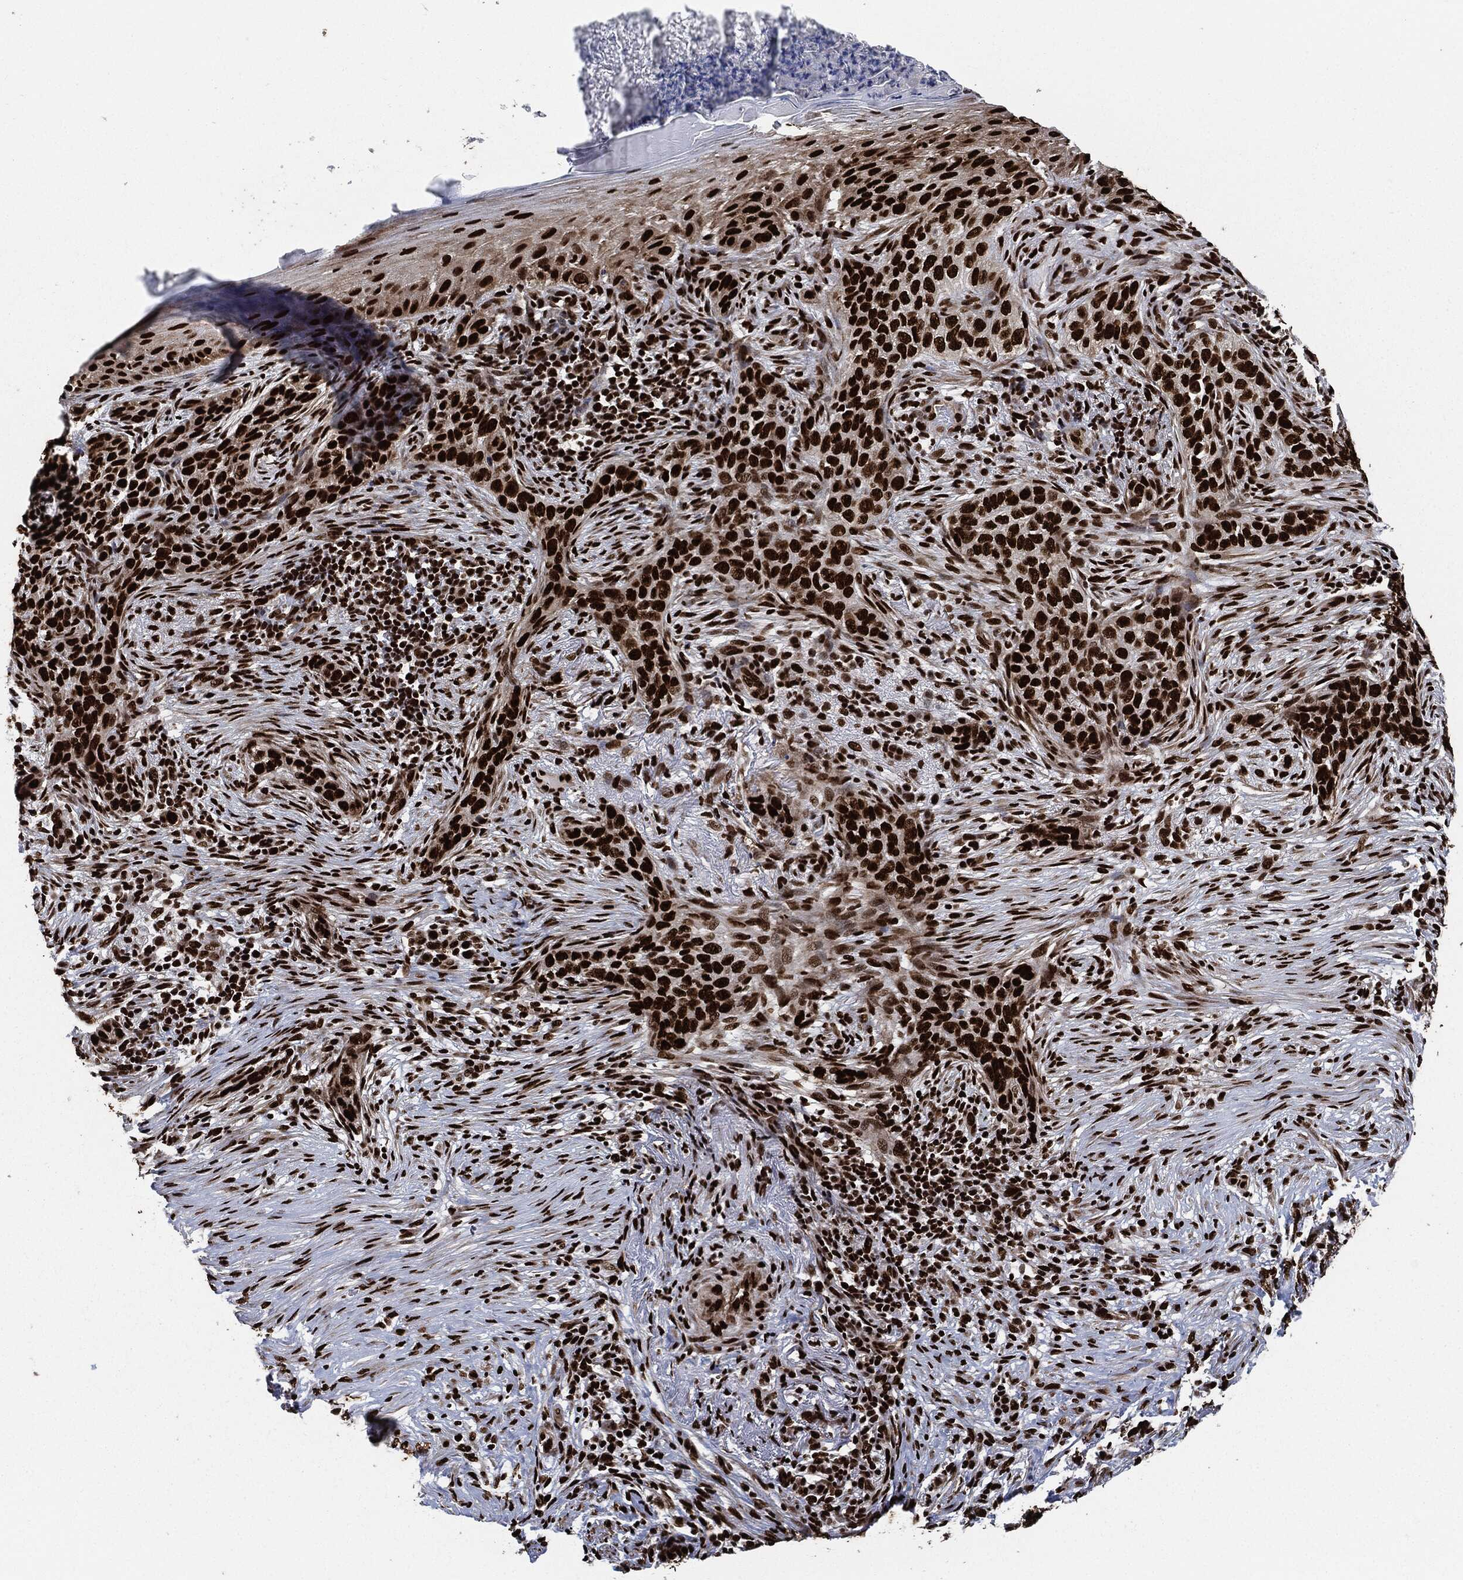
{"staining": {"intensity": "strong", "quantity": ">75%", "location": "nuclear"}, "tissue": "skin cancer", "cell_type": "Tumor cells", "image_type": "cancer", "snomed": [{"axis": "morphology", "description": "Squamous cell carcinoma, NOS"}, {"axis": "topography", "description": "Skin"}], "caption": "Skin squamous cell carcinoma was stained to show a protein in brown. There is high levels of strong nuclear positivity in about >75% of tumor cells. (DAB IHC with brightfield microscopy, high magnification).", "gene": "RECQL", "patient": {"sex": "male", "age": 88}}